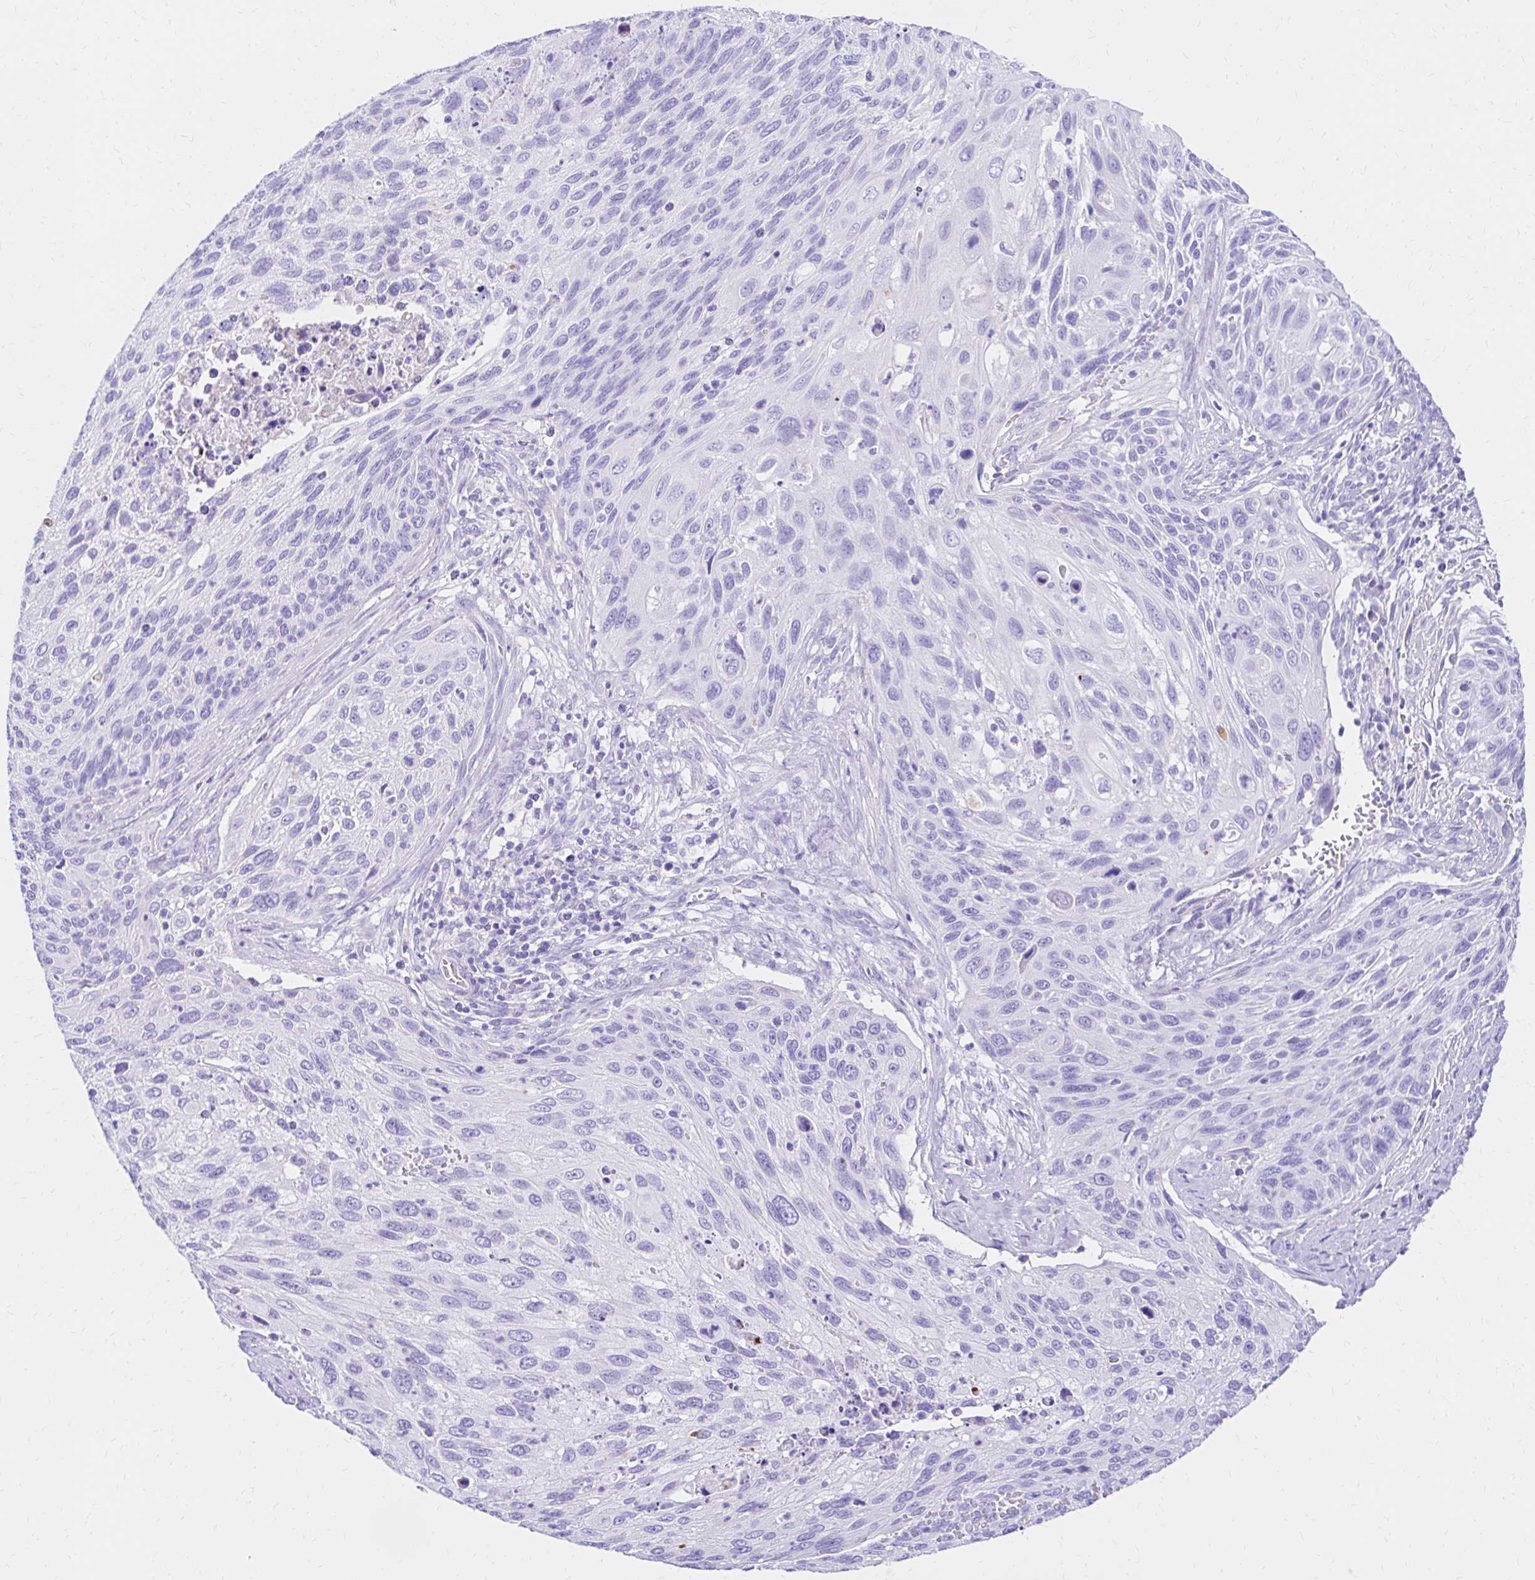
{"staining": {"intensity": "negative", "quantity": "none", "location": "none"}, "tissue": "cervical cancer", "cell_type": "Tumor cells", "image_type": "cancer", "snomed": [{"axis": "morphology", "description": "Squamous cell carcinoma, NOS"}, {"axis": "topography", "description": "Cervix"}], "caption": "Immunohistochemistry of squamous cell carcinoma (cervical) demonstrates no expression in tumor cells. (DAB (3,3'-diaminobenzidine) IHC, high magnification).", "gene": "S100G", "patient": {"sex": "female", "age": 70}}